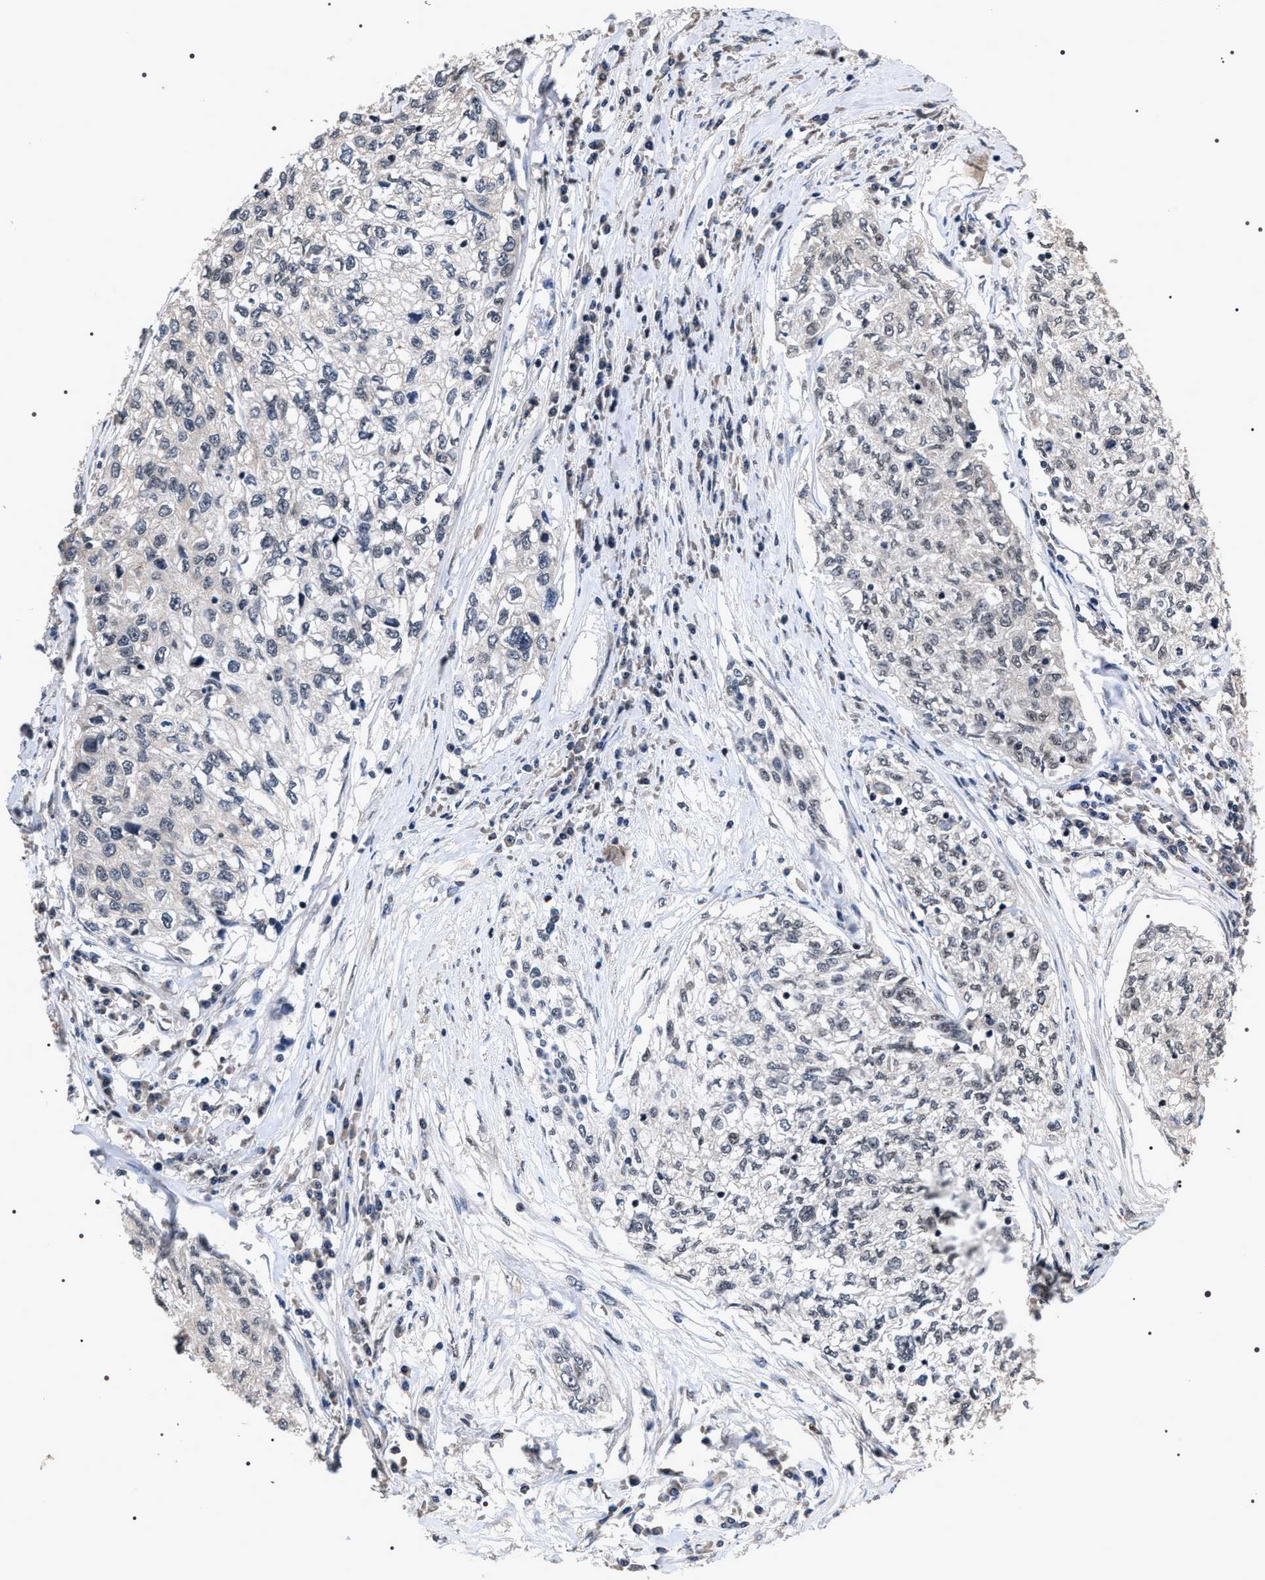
{"staining": {"intensity": "negative", "quantity": "none", "location": "none"}, "tissue": "cervical cancer", "cell_type": "Tumor cells", "image_type": "cancer", "snomed": [{"axis": "morphology", "description": "Squamous cell carcinoma, NOS"}, {"axis": "topography", "description": "Cervix"}], "caption": "Immunohistochemistry histopathology image of neoplastic tissue: cervical cancer stained with DAB shows no significant protein staining in tumor cells.", "gene": "RRP1B", "patient": {"sex": "female", "age": 57}}